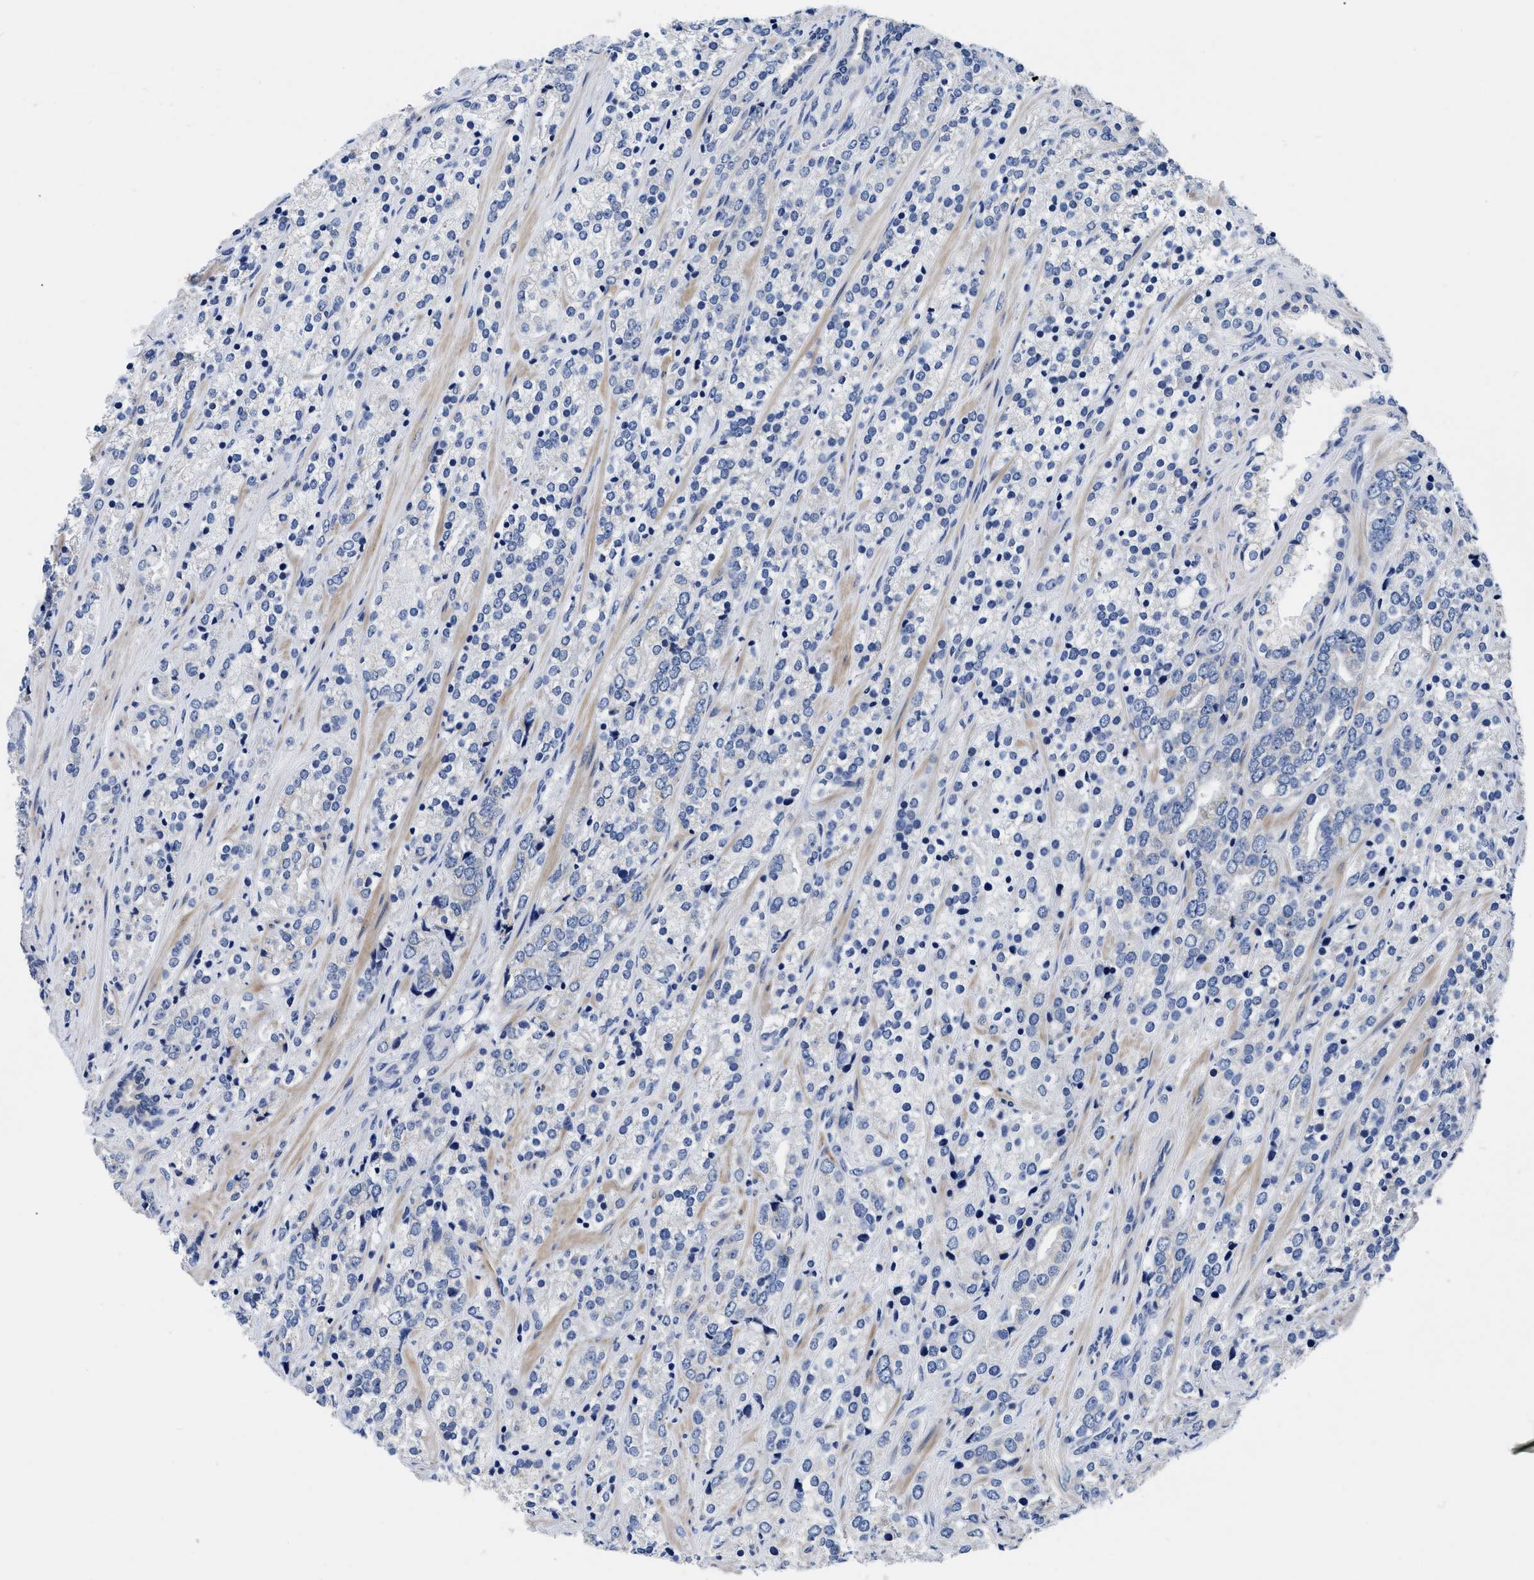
{"staining": {"intensity": "negative", "quantity": "none", "location": "none"}, "tissue": "prostate cancer", "cell_type": "Tumor cells", "image_type": "cancer", "snomed": [{"axis": "morphology", "description": "Adenocarcinoma, High grade"}, {"axis": "topography", "description": "Prostate"}], "caption": "A high-resolution image shows immunohistochemistry (IHC) staining of high-grade adenocarcinoma (prostate), which demonstrates no significant staining in tumor cells.", "gene": "SLC35F1", "patient": {"sex": "male", "age": 71}}